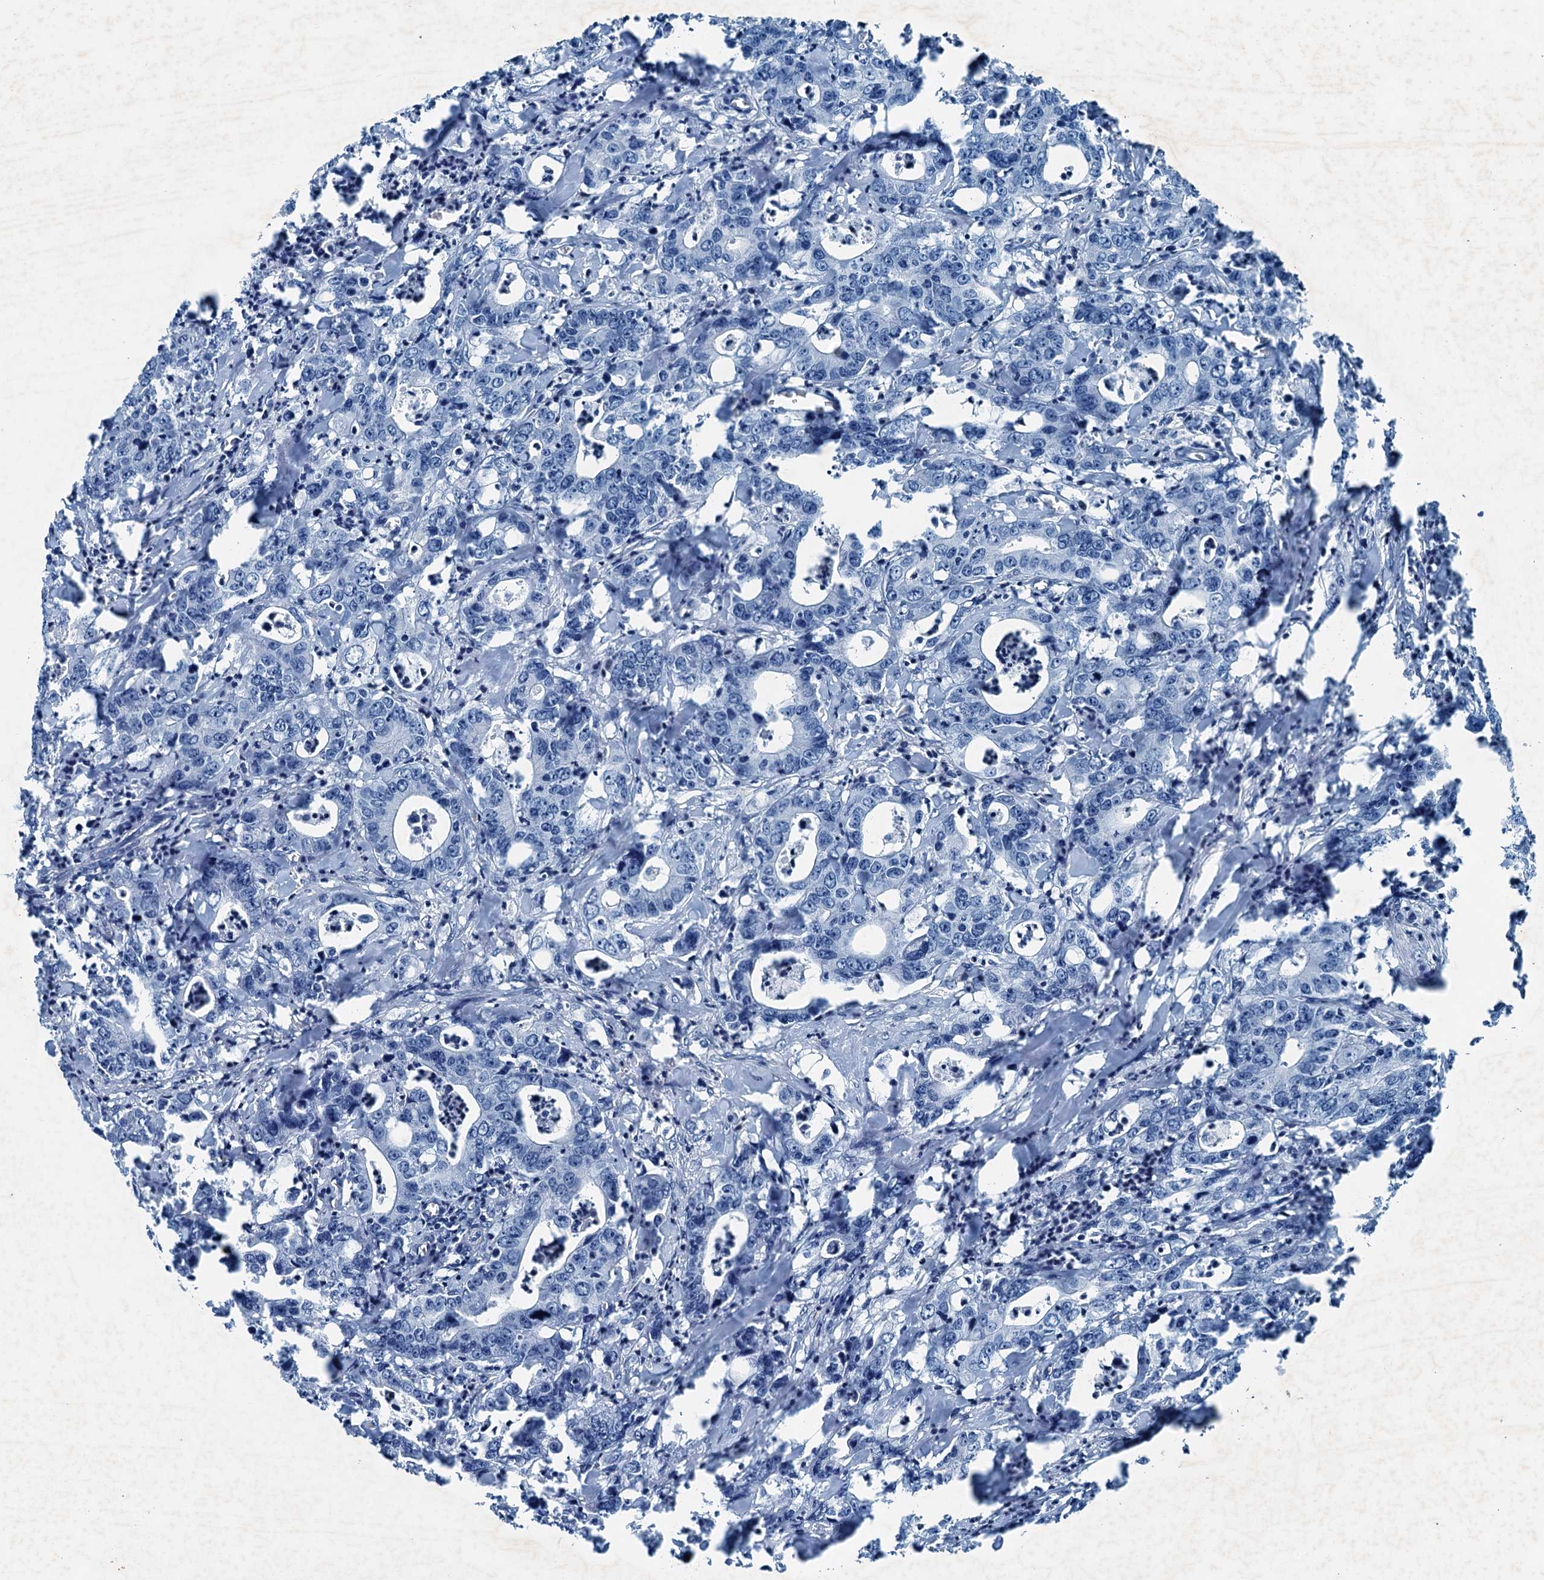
{"staining": {"intensity": "negative", "quantity": "none", "location": "none"}, "tissue": "colorectal cancer", "cell_type": "Tumor cells", "image_type": "cancer", "snomed": [{"axis": "morphology", "description": "Adenocarcinoma, NOS"}, {"axis": "topography", "description": "Colon"}], "caption": "Tumor cells are negative for brown protein staining in colorectal adenocarcinoma.", "gene": "RAB3IL1", "patient": {"sex": "female", "age": 75}}